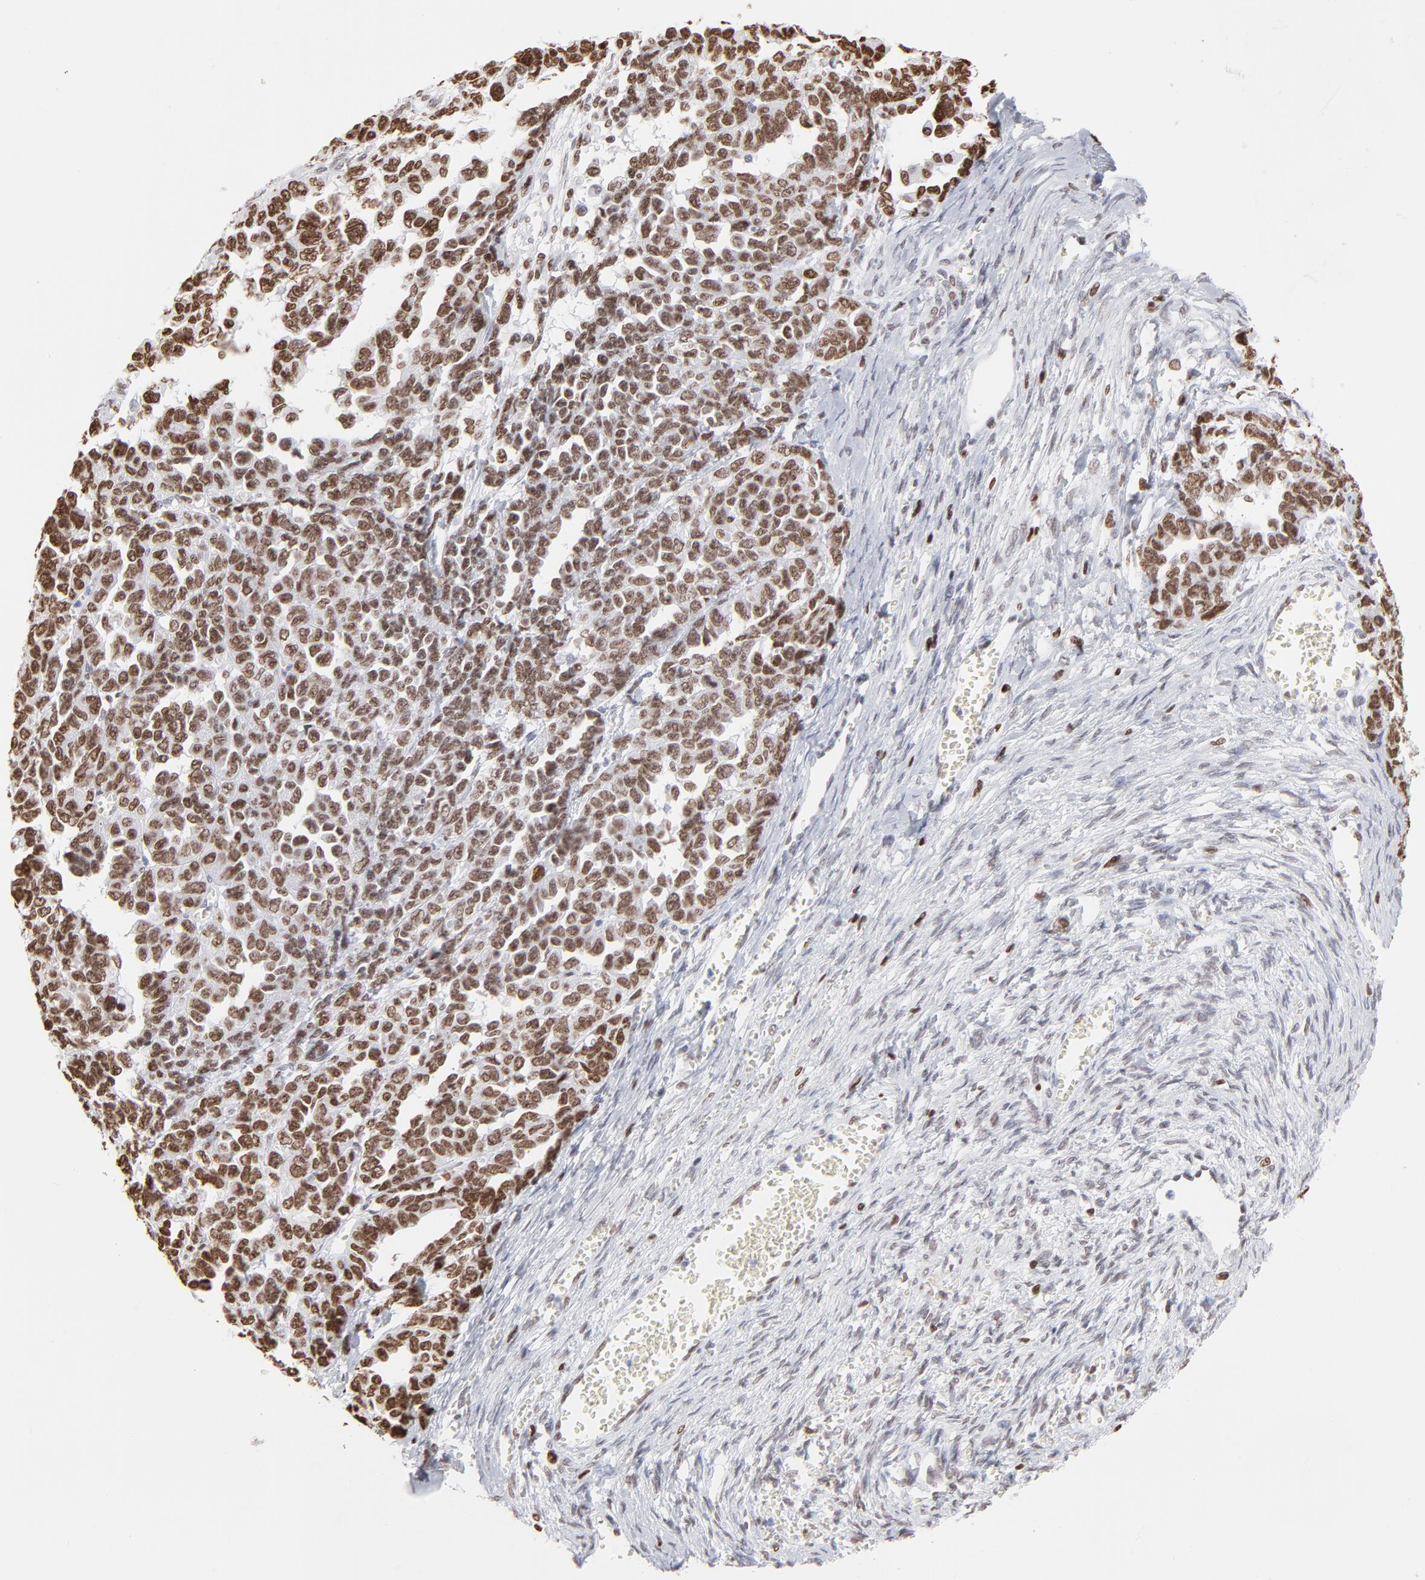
{"staining": {"intensity": "strong", "quantity": ">75%", "location": "nuclear"}, "tissue": "ovarian cancer", "cell_type": "Tumor cells", "image_type": "cancer", "snomed": [{"axis": "morphology", "description": "Cystadenocarcinoma, serous, NOS"}, {"axis": "topography", "description": "Ovary"}], "caption": "This is a photomicrograph of immunohistochemistry (IHC) staining of ovarian cancer (serous cystadenocarcinoma), which shows strong expression in the nuclear of tumor cells.", "gene": "PARP1", "patient": {"sex": "female", "age": 69}}